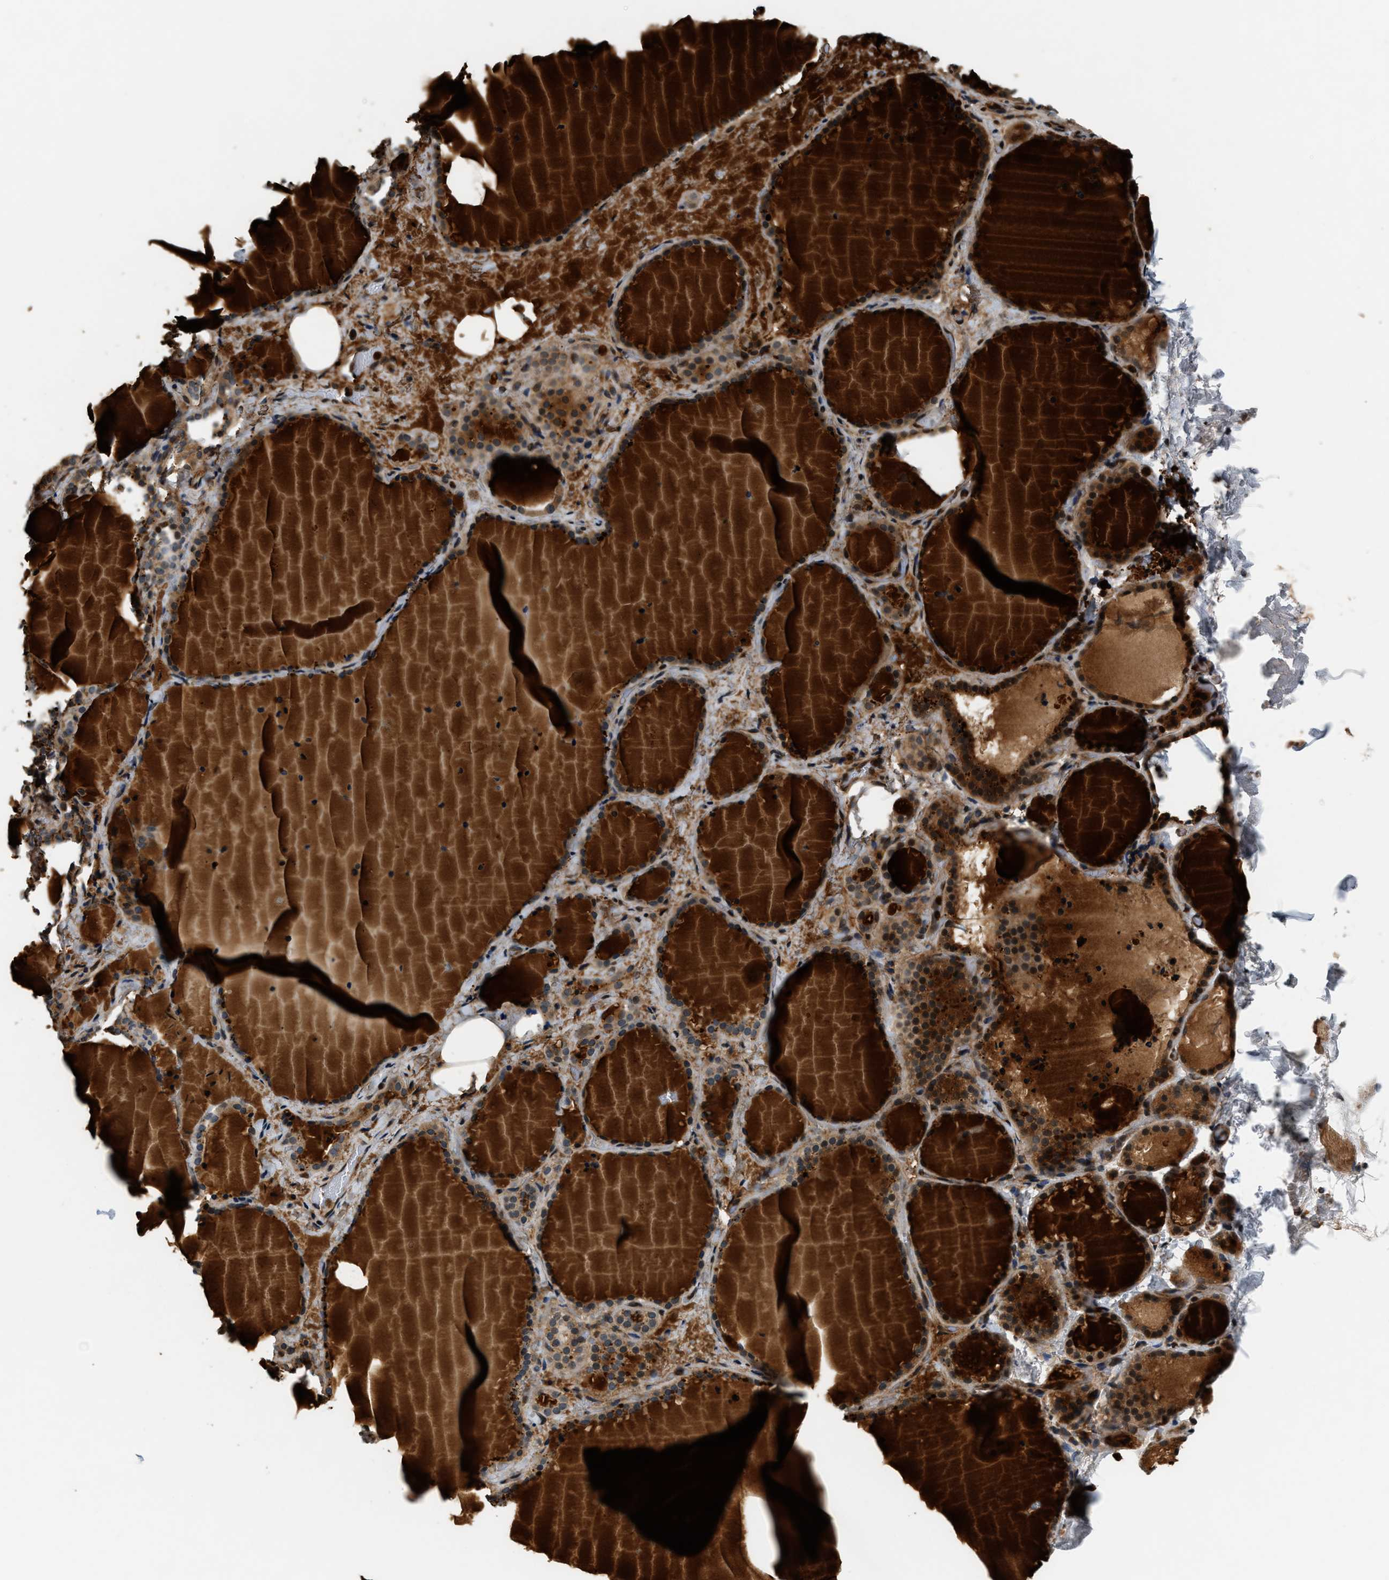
{"staining": {"intensity": "moderate", "quantity": ">75%", "location": "cytoplasmic/membranous"}, "tissue": "thyroid gland", "cell_type": "Glandular cells", "image_type": "normal", "snomed": [{"axis": "morphology", "description": "Normal tissue, NOS"}, {"axis": "topography", "description": "Thyroid gland"}], "caption": "Protein analysis of benign thyroid gland demonstrates moderate cytoplasmic/membranous staining in approximately >75% of glandular cells. The protein of interest is shown in brown color, while the nuclei are stained blue.", "gene": "SAMD9", "patient": {"sex": "female", "age": 22}}